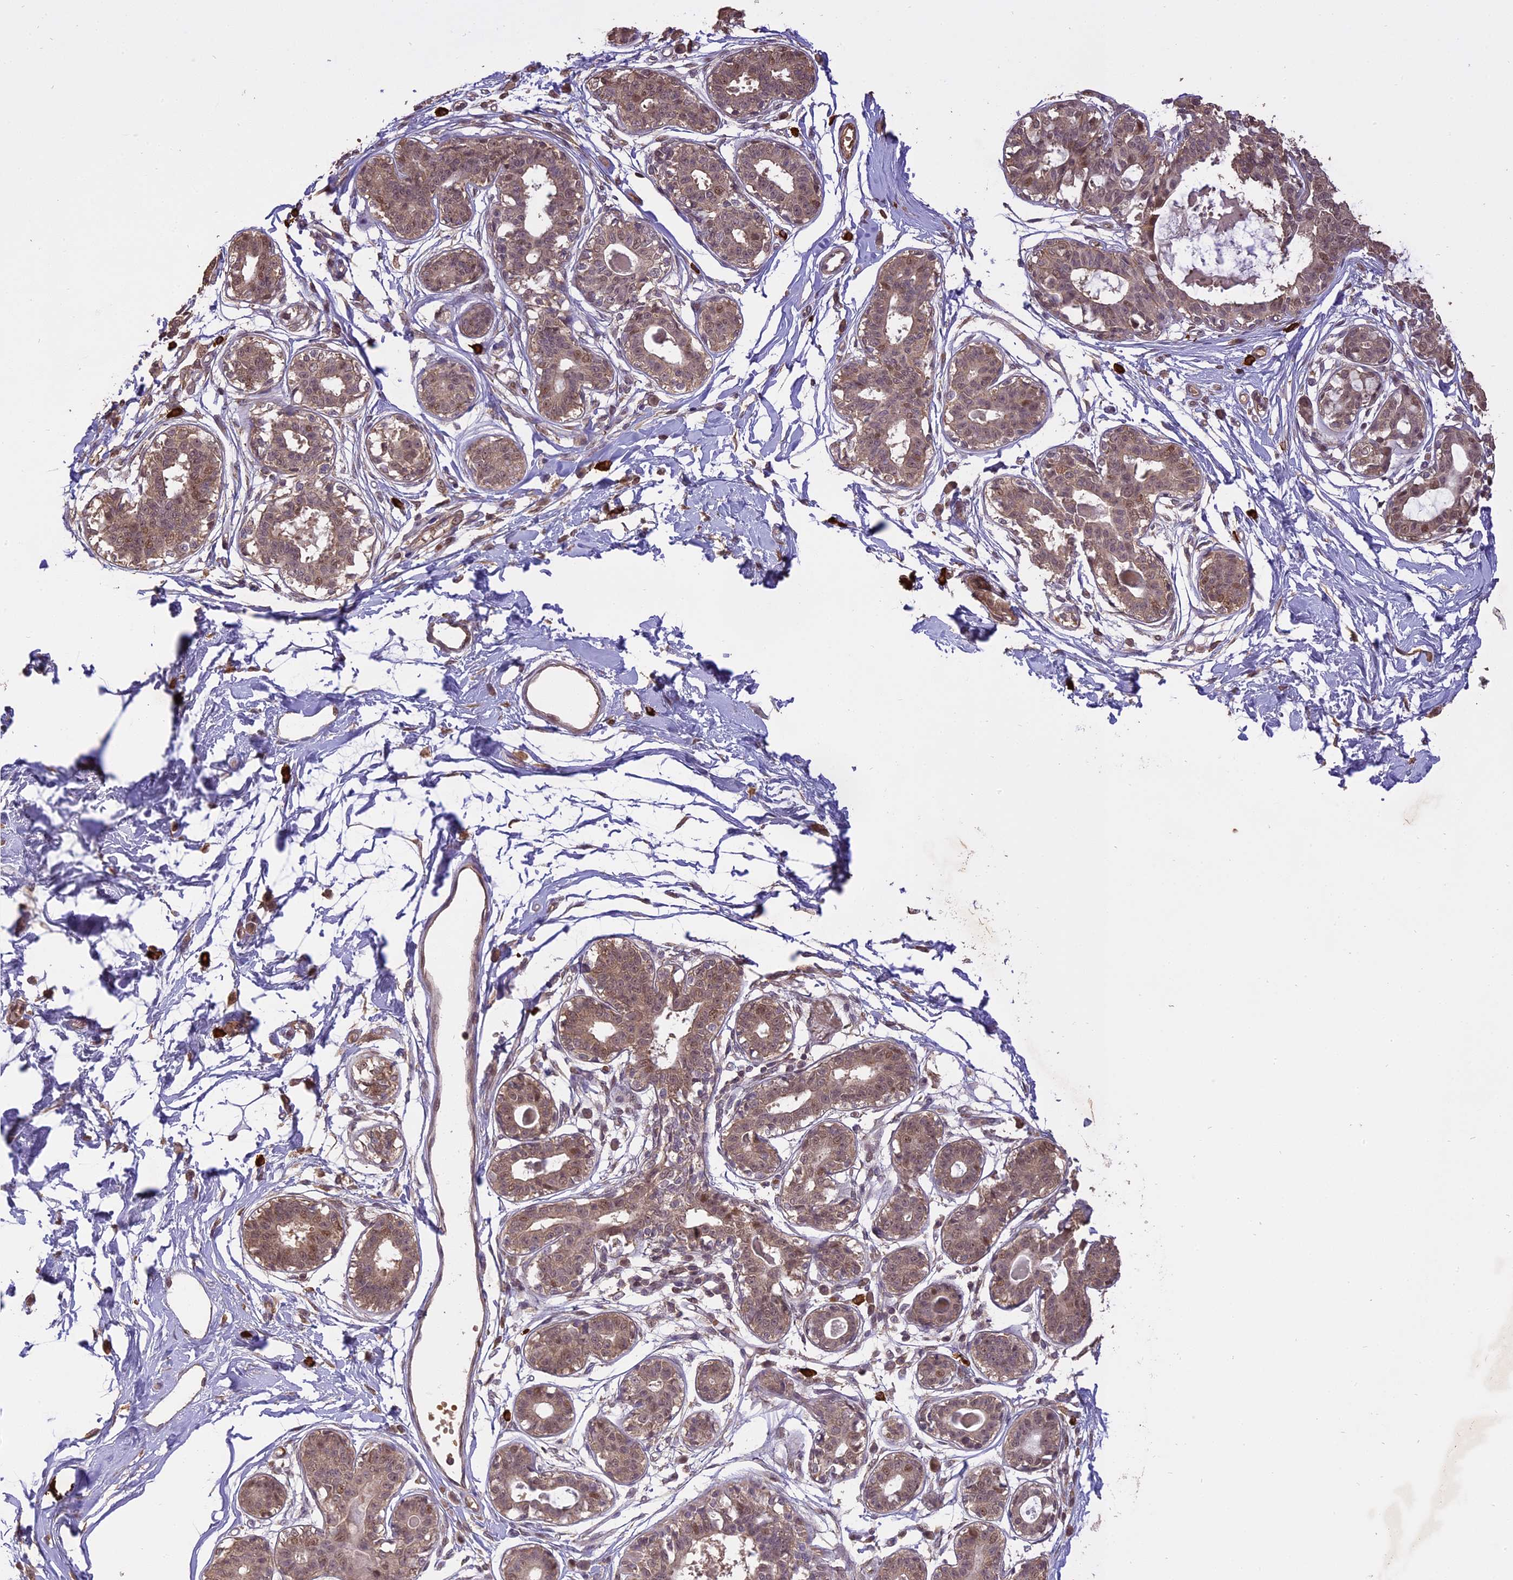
{"staining": {"intensity": "weak", "quantity": "25%-75%", "location": "cytoplasmic/membranous"}, "tissue": "breast", "cell_type": "Adipocytes", "image_type": "normal", "snomed": [{"axis": "morphology", "description": "Normal tissue, NOS"}, {"axis": "topography", "description": "Breast"}], "caption": "Immunohistochemistry (IHC) staining of benign breast, which exhibits low levels of weak cytoplasmic/membranous expression in approximately 25%-75% of adipocytes indicating weak cytoplasmic/membranous protein staining. The staining was performed using DAB (brown) for protein detection and nuclei were counterstained in hematoxylin (blue).", "gene": "TIGD7", "patient": {"sex": "female", "age": 45}}